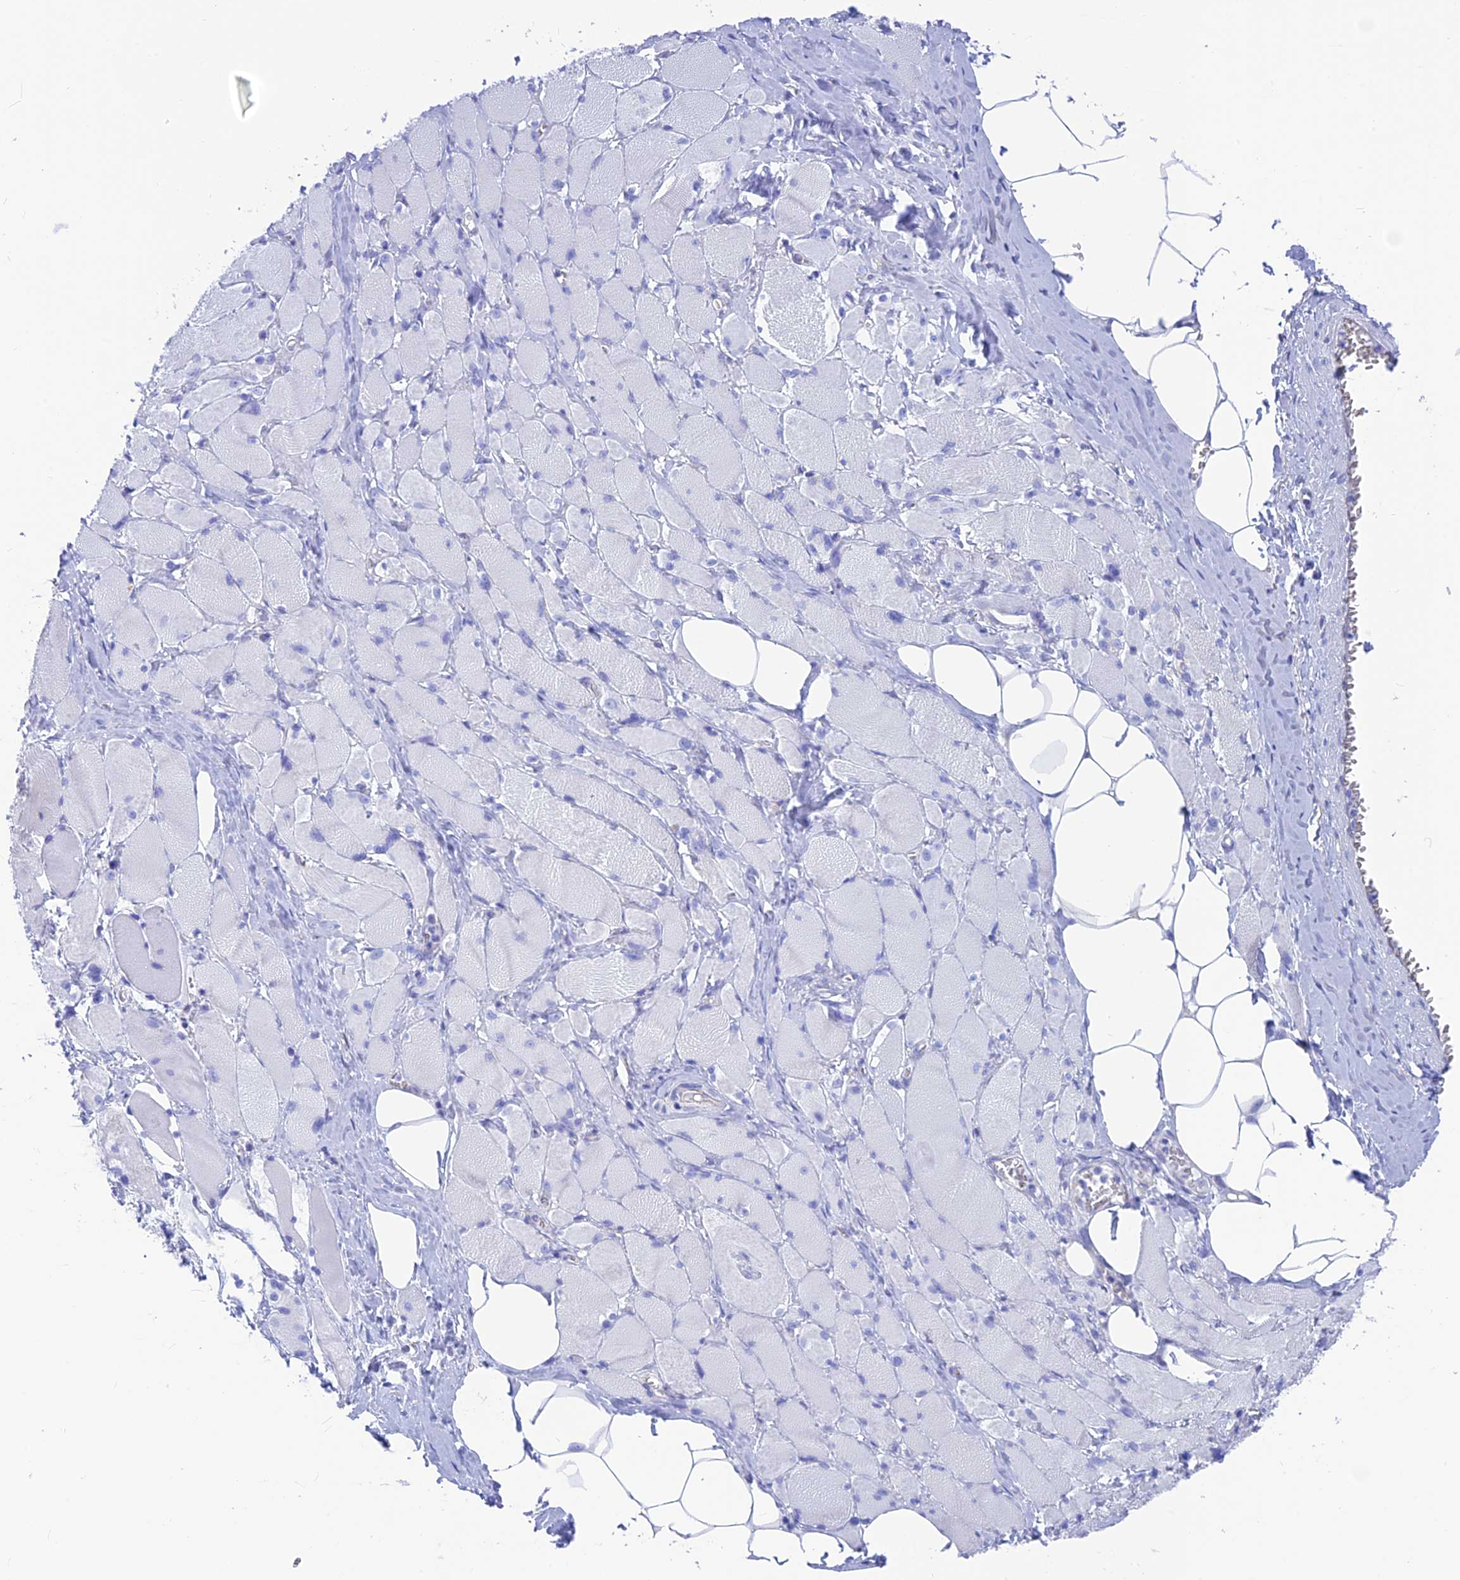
{"staining": {"intensity": "negative", "quantity": "none", "location": "none"}, "tissue": "skeletal muscle", "cell_type": "Myocytes", "image_type": "normal", "snomed": [{"axis": "morphology", "description": "Normal tissue, NOS"}, {"axis": "morphology", "description": "Basal cell carcinoma"}, {"axis": "topography", "description": "Skeletal muscle"}], "caption": "Myocytes show no significant positivity in normal skeletal muscle. The staining is performed using DAB (3,3'-diaminobenzidine) brown chromogen with nuclei counter-stained in using hematoxylin.", "gene": "GNGT2", "patient": {"sex": "female", "age": 64}}